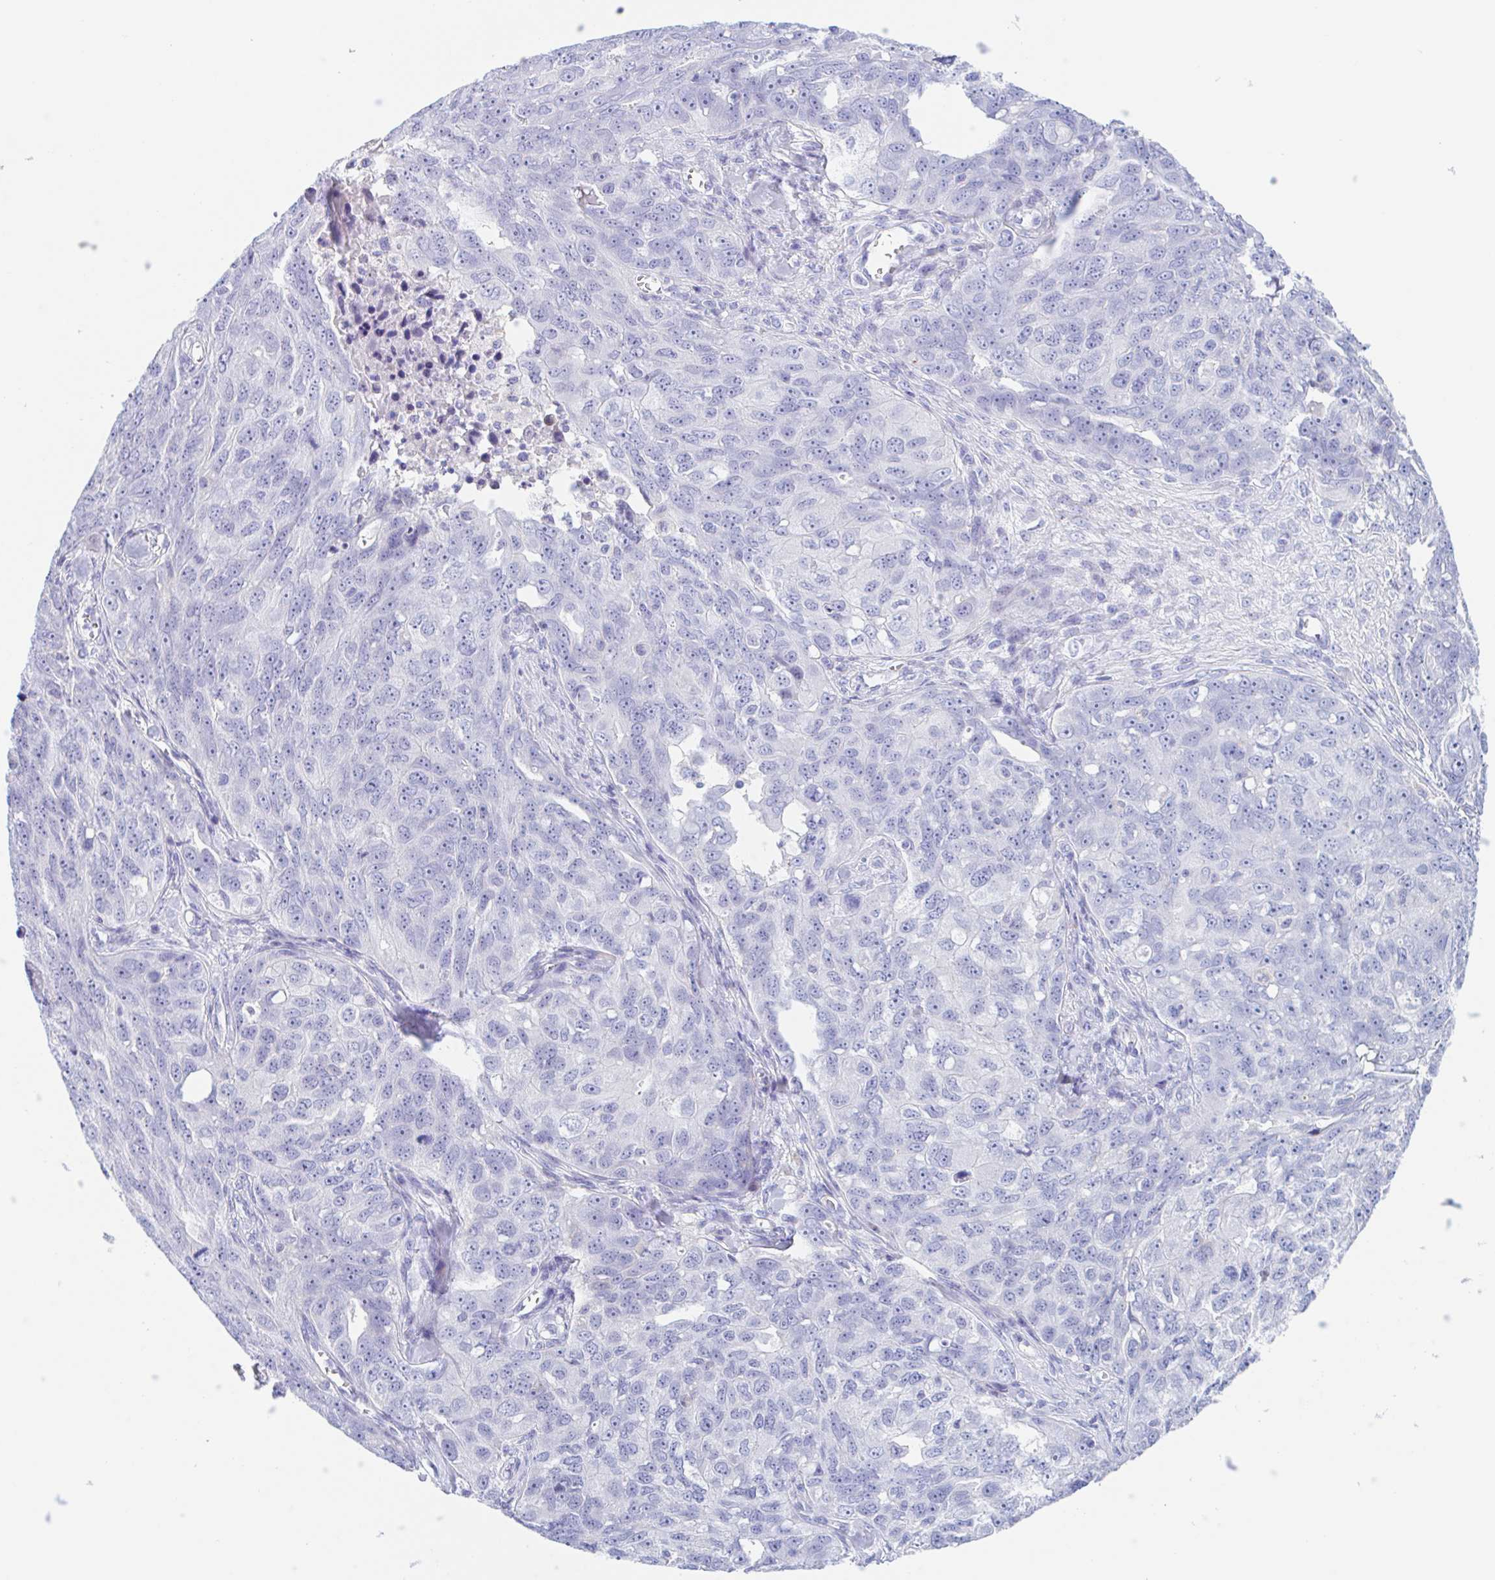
{"staining": {"intensity": "negative", "quantity": "none", "location": "none"}, "tissue": "ovarian cancer", "cell_type": "Tumor cells", "image_type": "cancer", "snomed": [{"axis": "morphology", "description": "Carcinoma, endometroid"}, {"axis": "topography", "description": "Ovary"}], "caption": "The micrograph exhibits no significant positivity in tumor cells of endometroid carcinoma (ovarian).", "gene": "ANKRD9", "patient": {"sex": "female", "age": 70}}